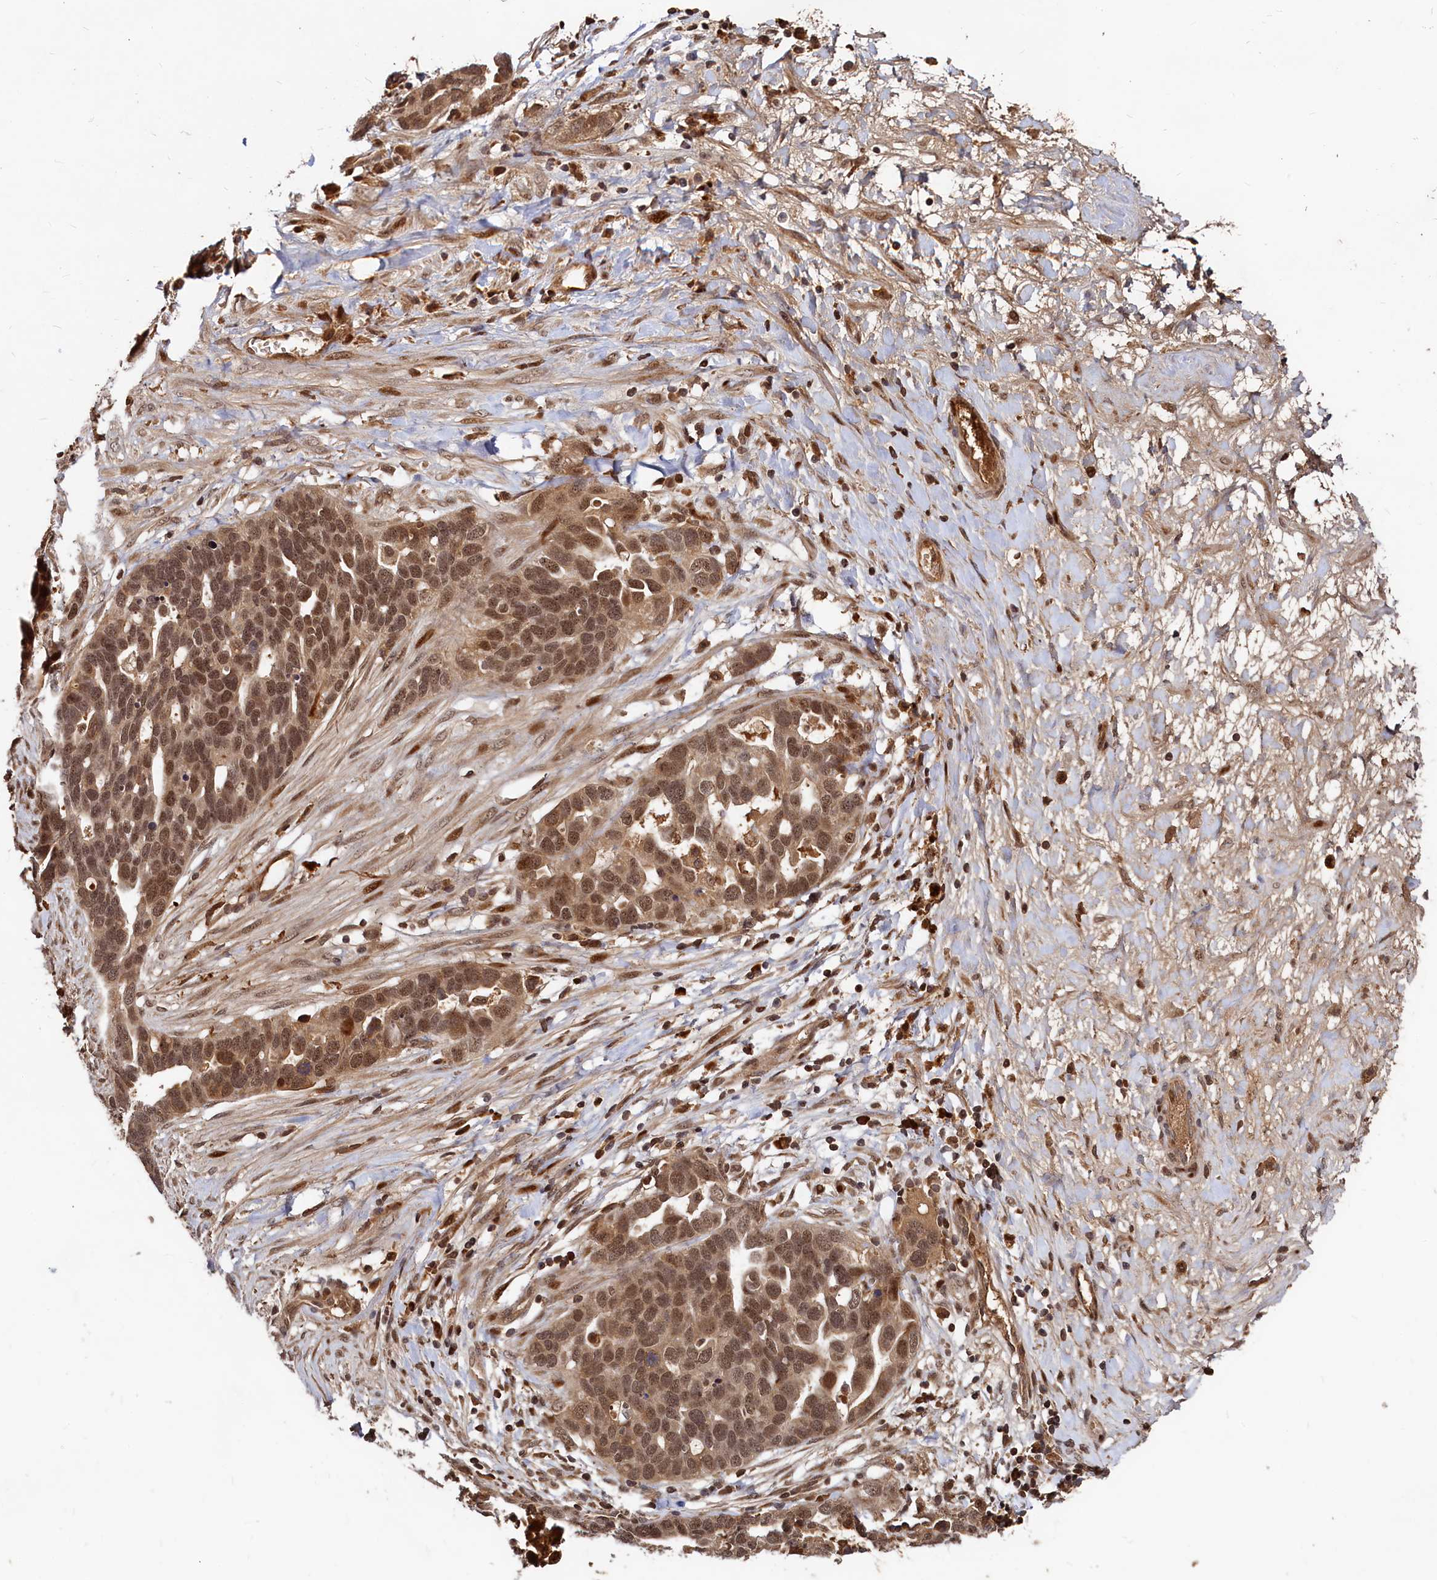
{"staining": {"intensity": "moderate", "quantity": ">75%", "location": "nuclear"}, "tissue": "ovarian cancer", "cell_type": "Tumor cells", "image_type": "cancer", "snomed": [{"axis": "morphology", "description": "Cystadenocarcinoma, serous, NOS"}, {"axis": "topography", "description": "Ovary"}], "caption": "Ovarian cancer stained for a protein (brown) shows moderate nuclear positive positivity in about >75% of tumor cells.", "gene": "TRAPPC4", "patient": {"sex": "female", "age": 54}}